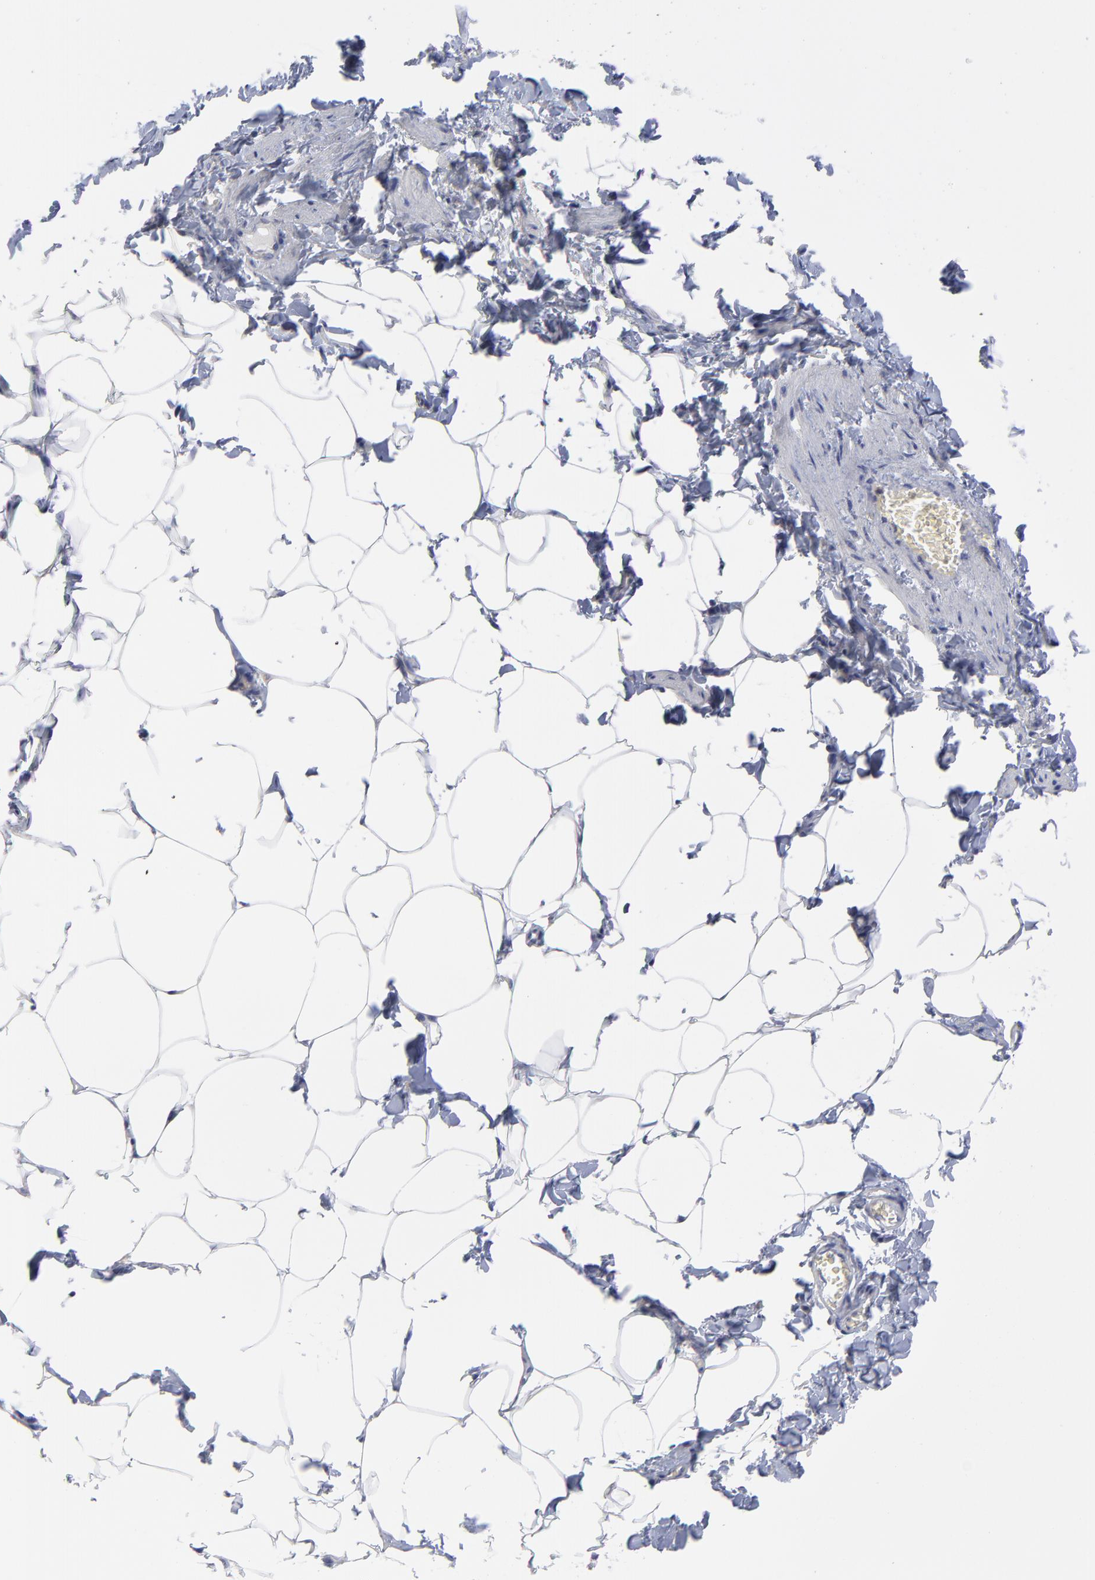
{"staining": {"intensity": "negative", "quantity": "none", "location": "none"}, "tissue": "adipose tissue", "cell_type": "Adipocytes", "image_type": "normal", "snomed": [{"axis": "morphology", "description": "Normal tissue, NOS"}, {"axis": "topography", "description": "Vascular tissue"}], "caption": "Immunohistochemistry histopathology image of normal adipose tissue: adipose tissue stained with DAB reveals no significant protein positivity in adipocytes. (DAB (3,3'-diaminobenzidine) IHC with hematoxylin counter stain).", "gene": "MOSPD2", "patient": {"sex": "male", "age": 41}}